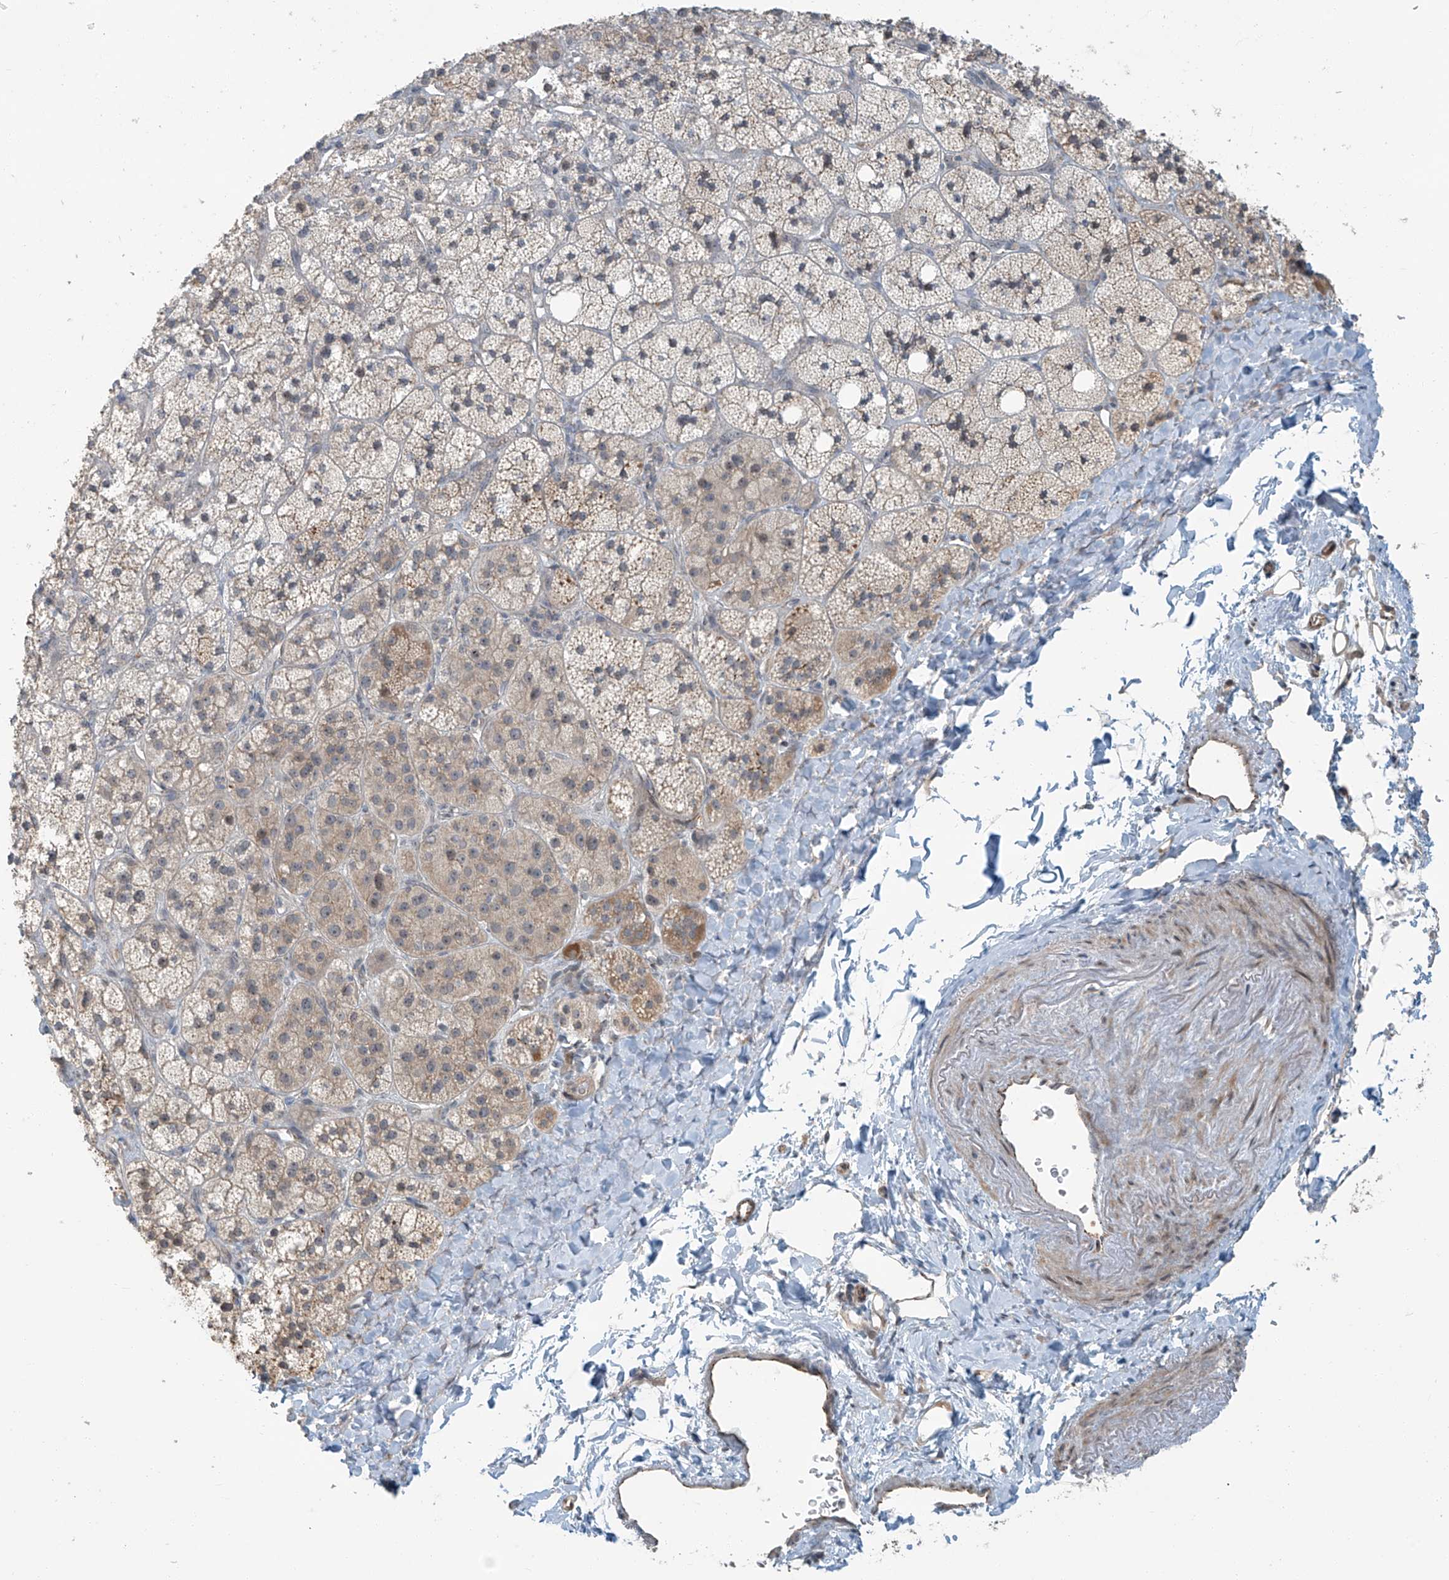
{"staining": {"intensity": "weak", "quantity": "25%-75%", "location": "cytoplasmic/membranous"}, "tissue": "adrenal gland", "cell_type": "Glandular cells", "image_type": "normal", "snomed": [{"axis": "morphology", "description": "Normal tissue, NOS"}, {"axis": "topography", "description": "Adrenal gland"}], "caption": "Immunohistochemistry (IHC) of benign human adrenal gland demonstrates low levels of weak cytoplasmic/membranous staining in approximately 25%-75% of glandular cells.", "gene": "ZNF16", "patient": {"sex": "male", "age": 61}}